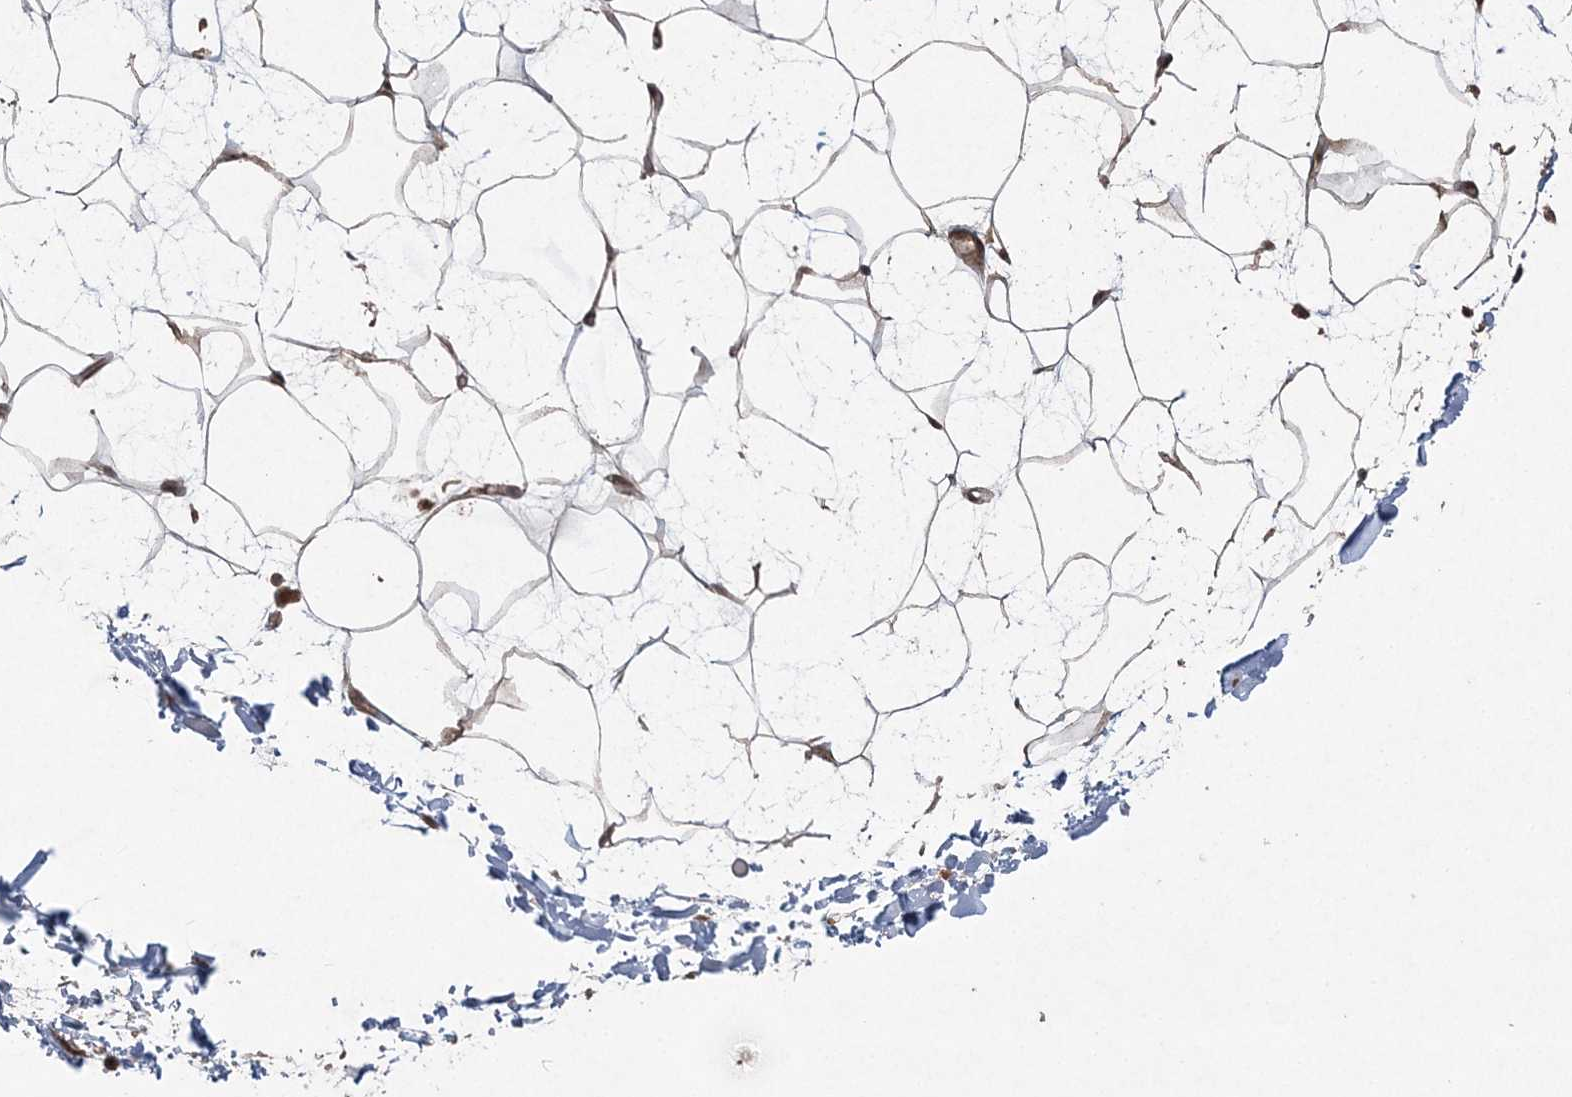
{"staining": {"intensity": "negative", "quantity": "none", "location": "none"}, "tissue": "adipose tissue", "cell_type": "Adipocytes", "image_type": "normal", "snomed": [{"axis": "morphology", "description": "Normal tissue, NOS"}, {"axis": "topography", "description": "Soft tissue"}], "caption": "Adipocytes are negative for protein expression in unremarkable human adipose tissue. (Stains: DAB immunohistochemistry (IHC) with hematoxylin counter stain, Microscopy: brightfield microscopy at high magnification).", "gene": "SERINC1", "patient": {"sex": "male", "age": 72}}